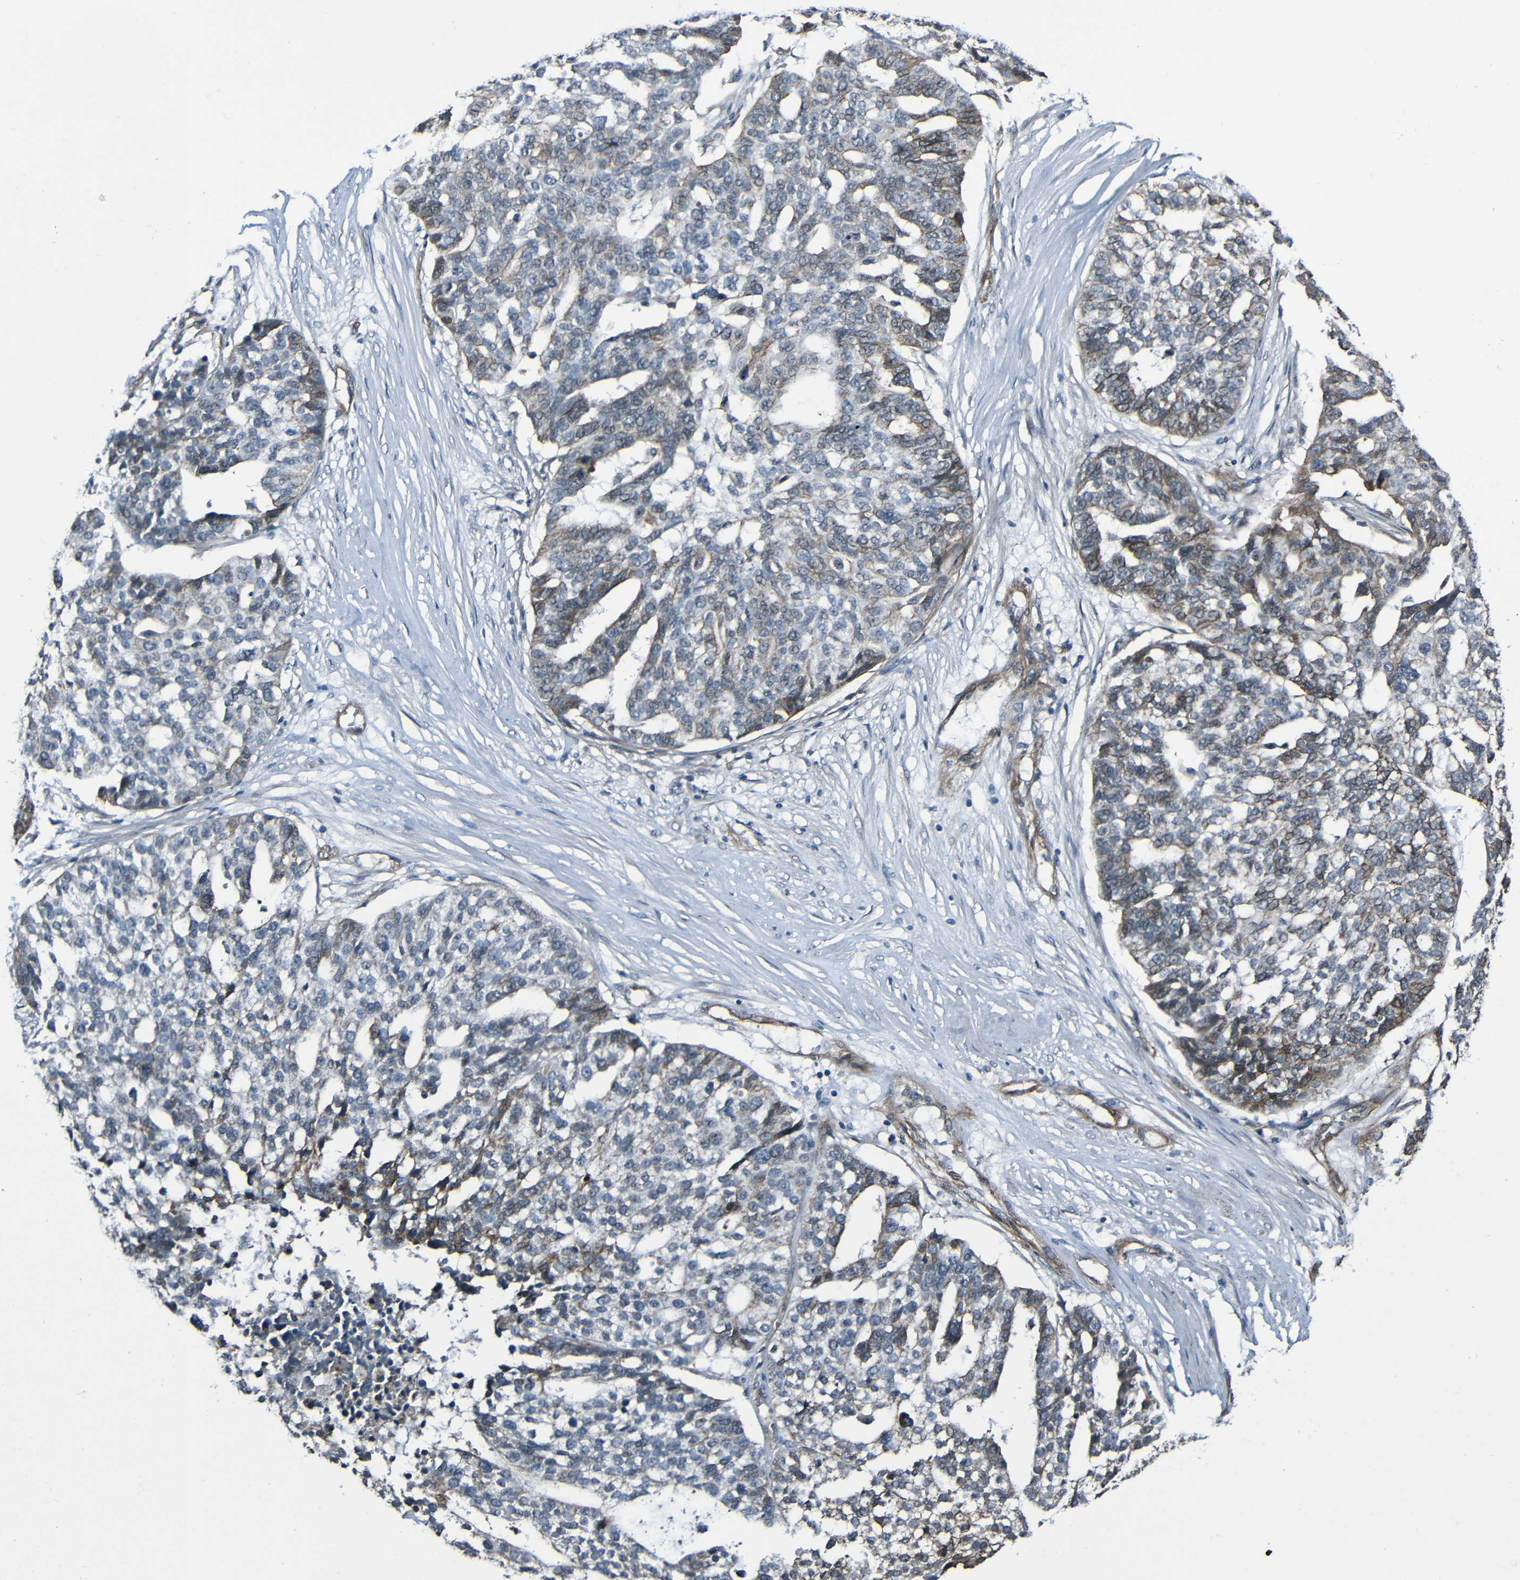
{"staining": {"intensity": "weak", "quantity": "<25%", "location": "cytoplasmic/membranous"}, "tissue": "ovarian cancer", "cell_type": "Tumor cells", "image_type": "cancer", "snomed": [{"axis": "morphology", "description": "Cystadenocarcinoma, serous, NOS"}, {"axis": "topography", "description": "Ovary"}], "caption": "This is a histopathology image of immunohistochemistry (IHC) staining of ovarian cancer (serous cystadenocarcinoma), which shows no expression in tumor cells.", "gene": "LGR5", "patient": {"sex": "female", "age": 59}}